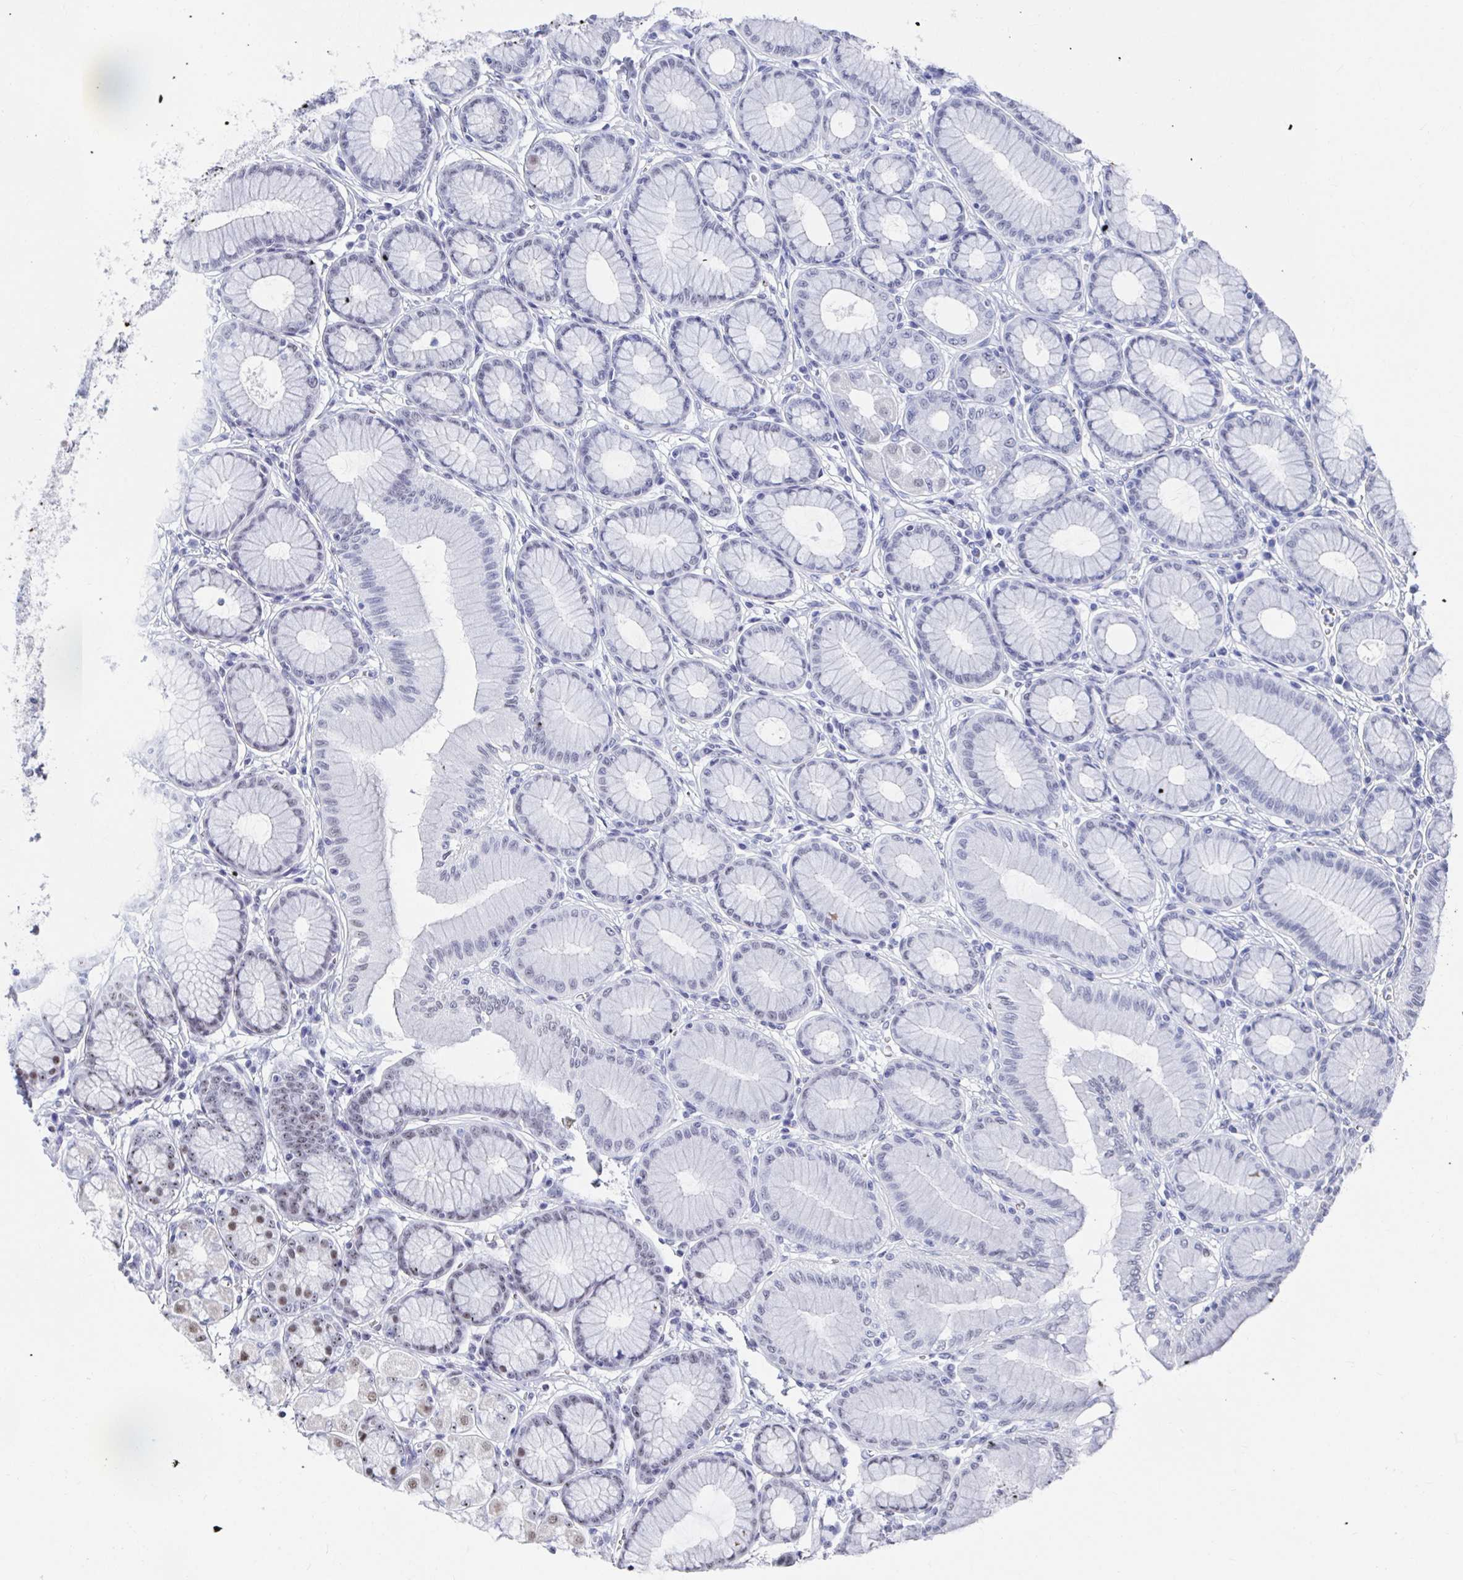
{"staining": {"intensity": "moderate", "quantity": "25%-75%", "location": "nuclear"}, "tissue": "stomach", "cell_type": "Glandular cells", "image_type": "normal", "snomed": [{"axis": "morphology", "description": "Normal tissue, NOS"}, {"axis": "topography", "description": "Stomach"}, {"axis": "topography", "description": "Stomach, lower"}], "caption": "Approximately 25%-75% of glandular cells in unremarkable human stomach demonstrate moderate nuclear protein staining as visualized by brown immunohistochemical staining.", "gene": "SIRT7", "patient": {"sex": "male", "age": 76}}